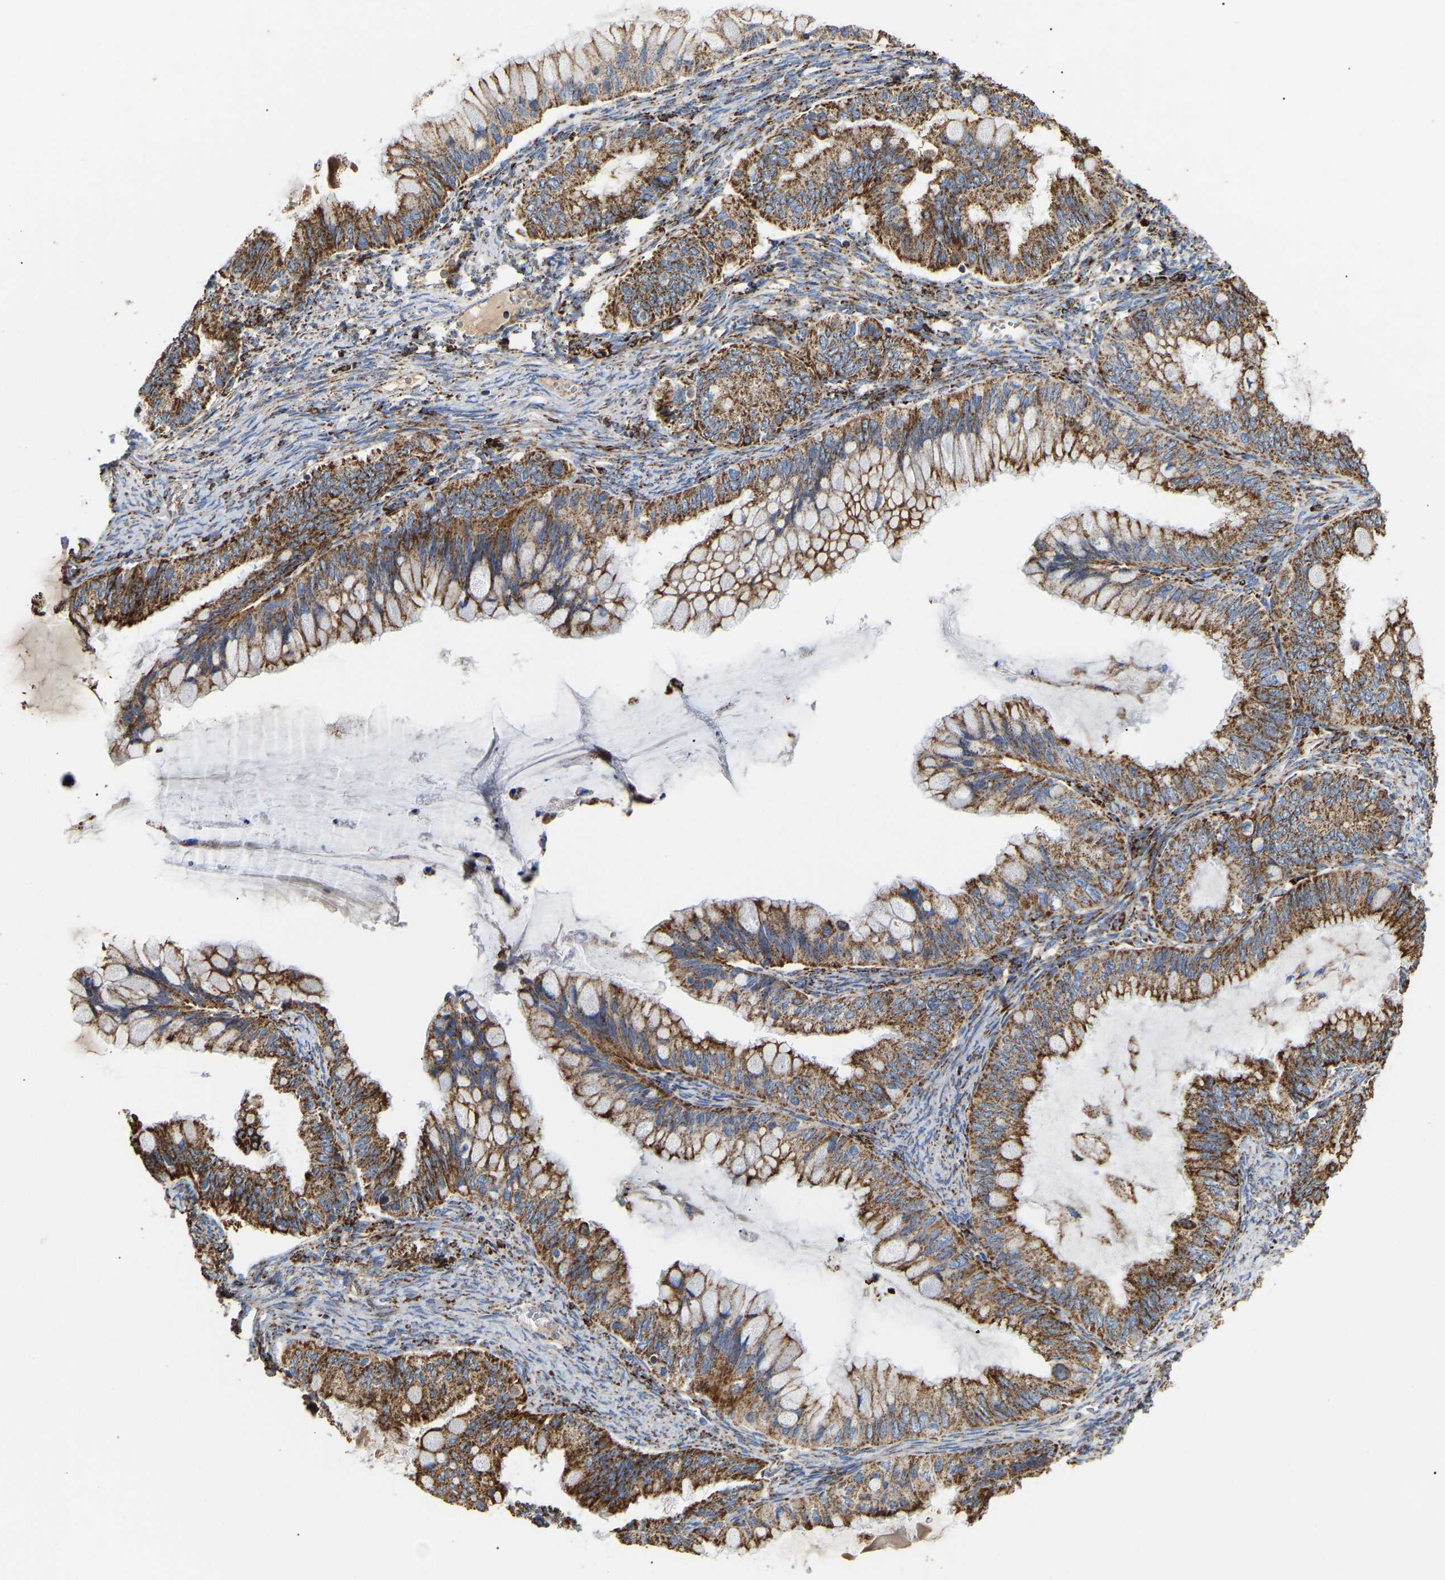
{"staining": {"intensity": "moderate", "quantity": ">75%", "location": "cytoplasmic/membranous"}, "tissue": "ovarian cancer", "cell_type": "Tumor cells", "image_type": "cancer", "snomed": [{"axis": "morphology", "description": "Cystadenocarcinoma, mucinous, NOS"}, {"axis": "topography", "description": "Ovary"}], "caption": "Approximately >75% of tumor cells in human ovarian cancer reveal moderate cytoplasmic/membranous protein positivity as visualized by brown immunohistochemical staining.", "gene": "HIBADH", "patient": {"sex": "female", "age": 80}}